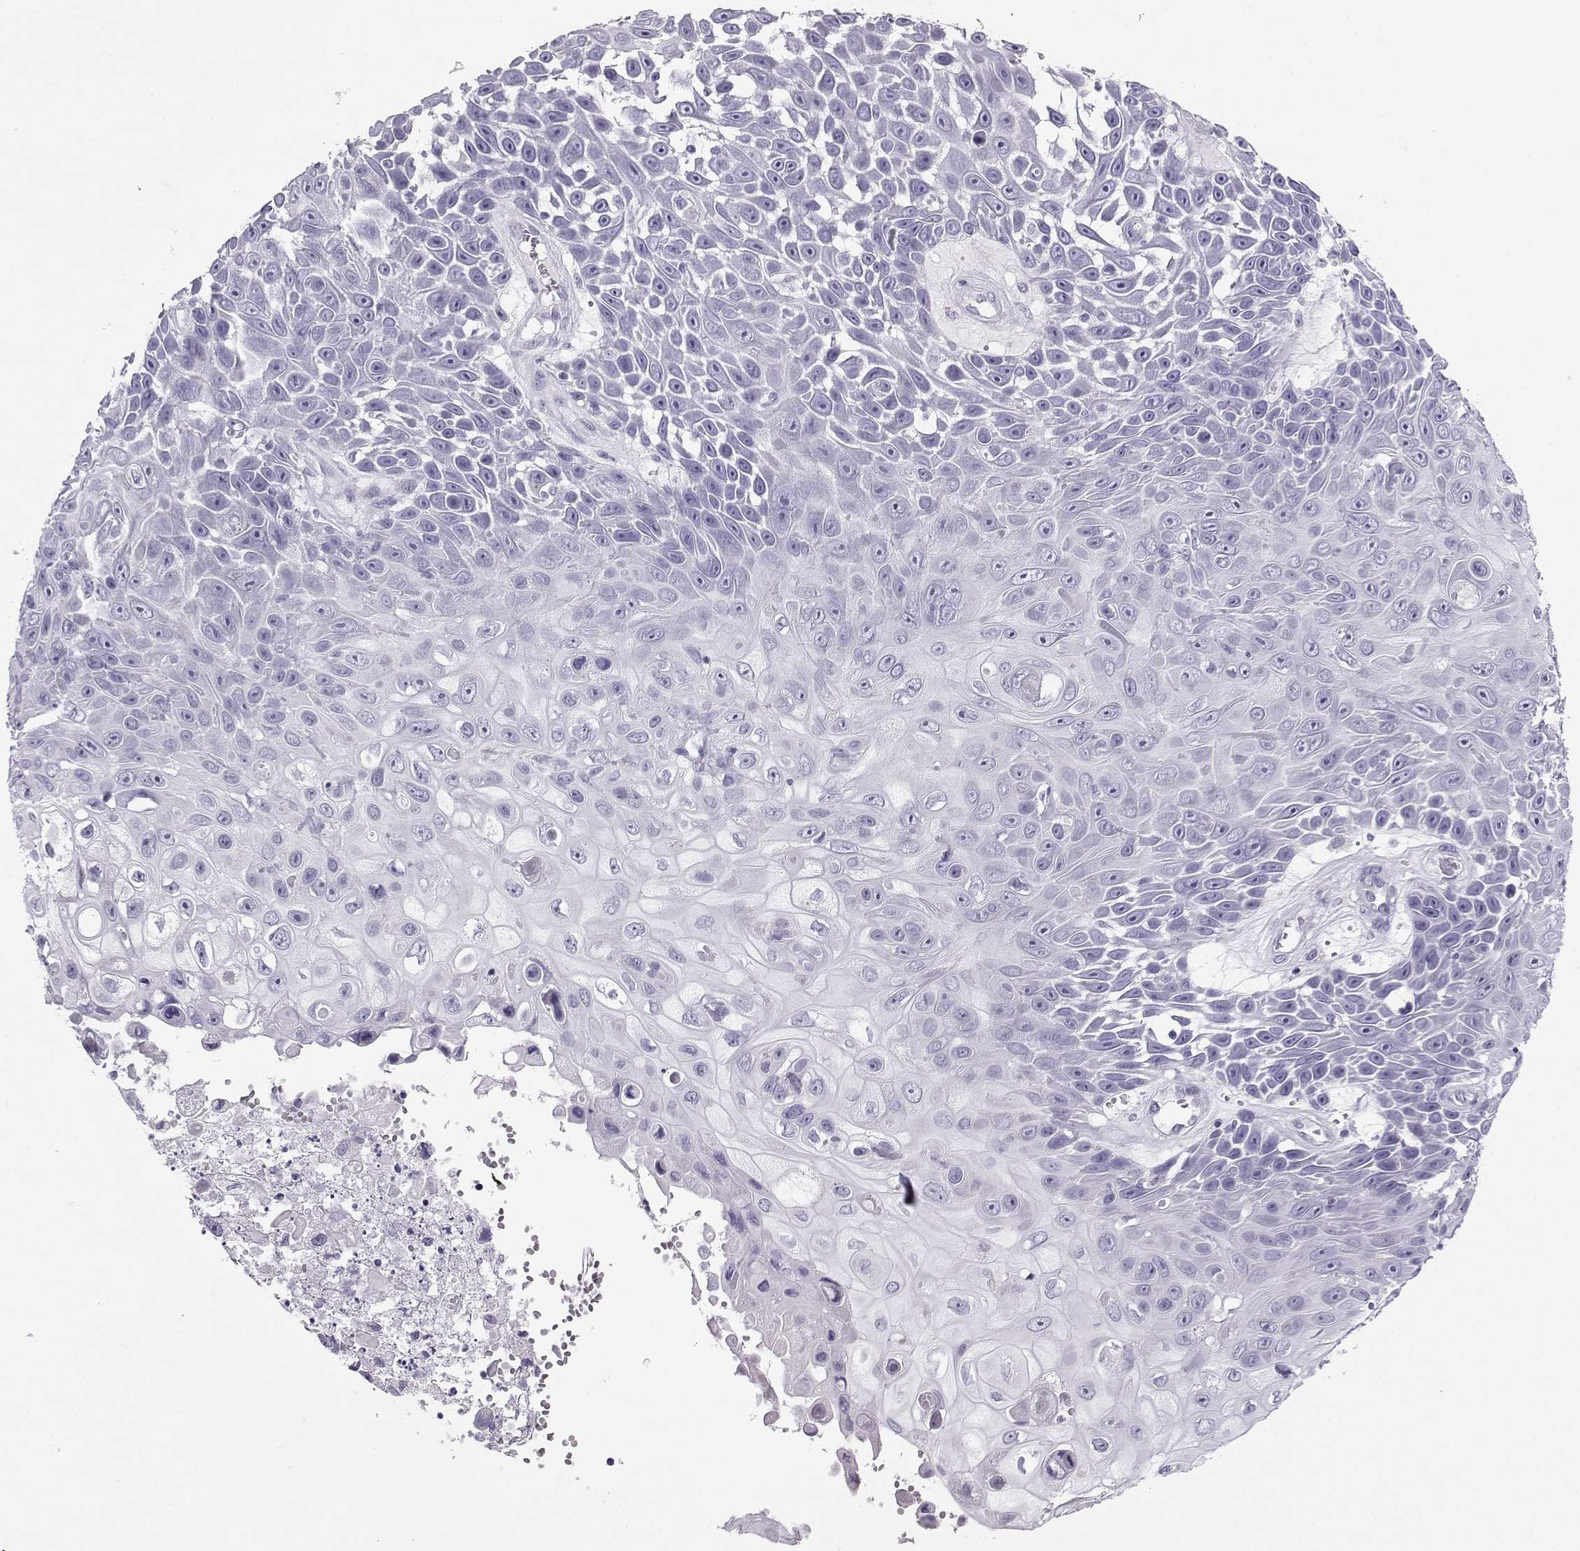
{"staining": {"intensity": "negative", "quantity": "none", "location": "none"}, "tissue": "skin cancer", "cell_type": "Tumor cells", "image_type": "cancer", "snomed": [{"axis": "morphology", "description": "Squamous cell carcinoma, NOS"}, {"axis": "topography", "description": "Skin"}], "caption": "Squamous cell carcinoma (skin) was stained to show a protein in brown. There is no significant expression in tumor cells.", "gene": "ZBTB8B", "patient": {"sex": "male", "age": 82}}